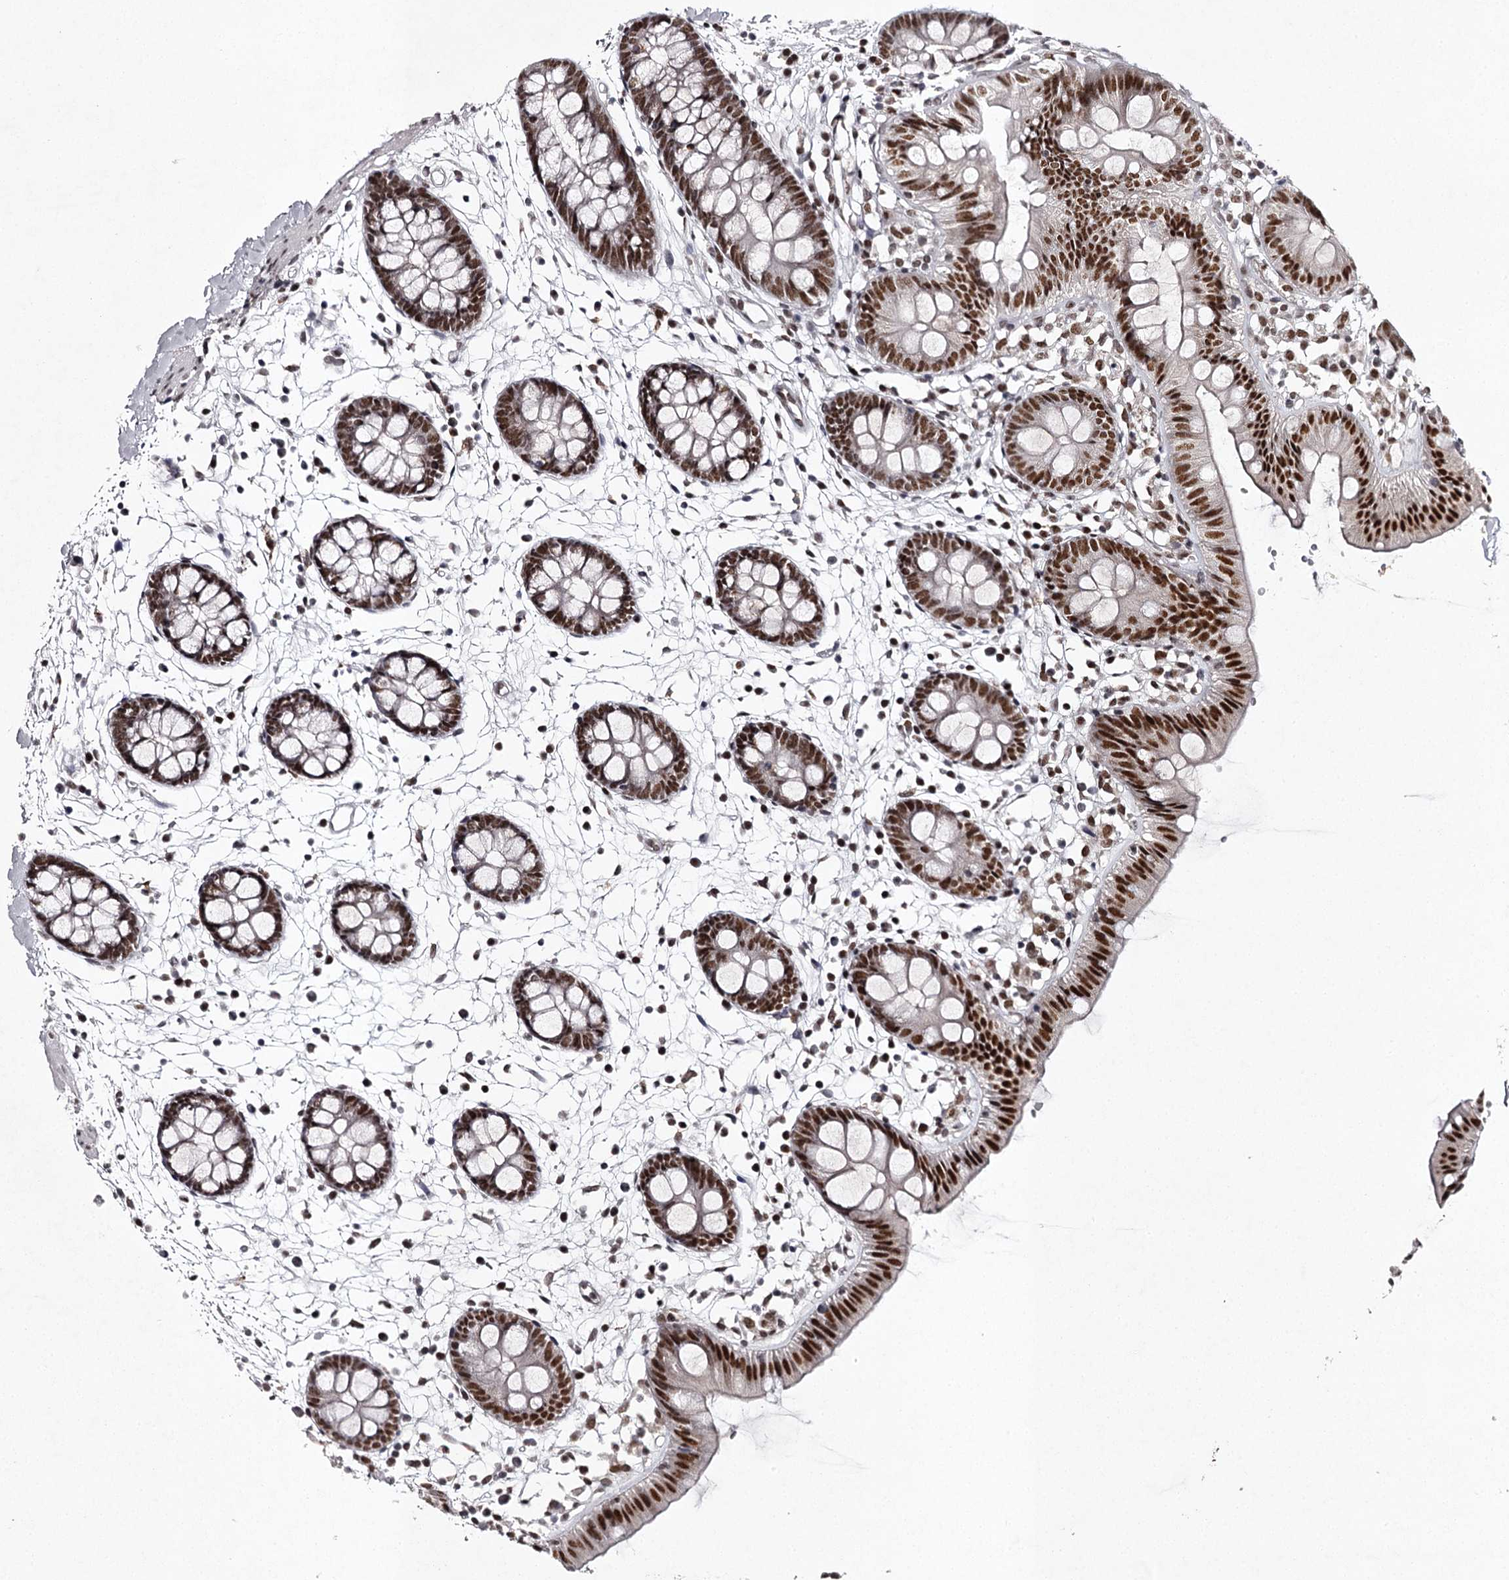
{"staining": {"intensity": "strong", "quantity": ">75%", "location": "nuclear"}, "tissue": "colon", "cell_type": "Endothelial cells", "image_type": "normal", "snomed": [{"axis": "morphology", "description": "Normal tissue, NOS"}, {"axis": "topography", "description": "Colon"}], "caption": "Immunohistochemical staining of normal human colon exhibits >75% levels of strong nuclear protein expression in approximately >75% of endothelial cells.", "gene": "PSPC1", "patient": {"sex": "male", "age": 56}}